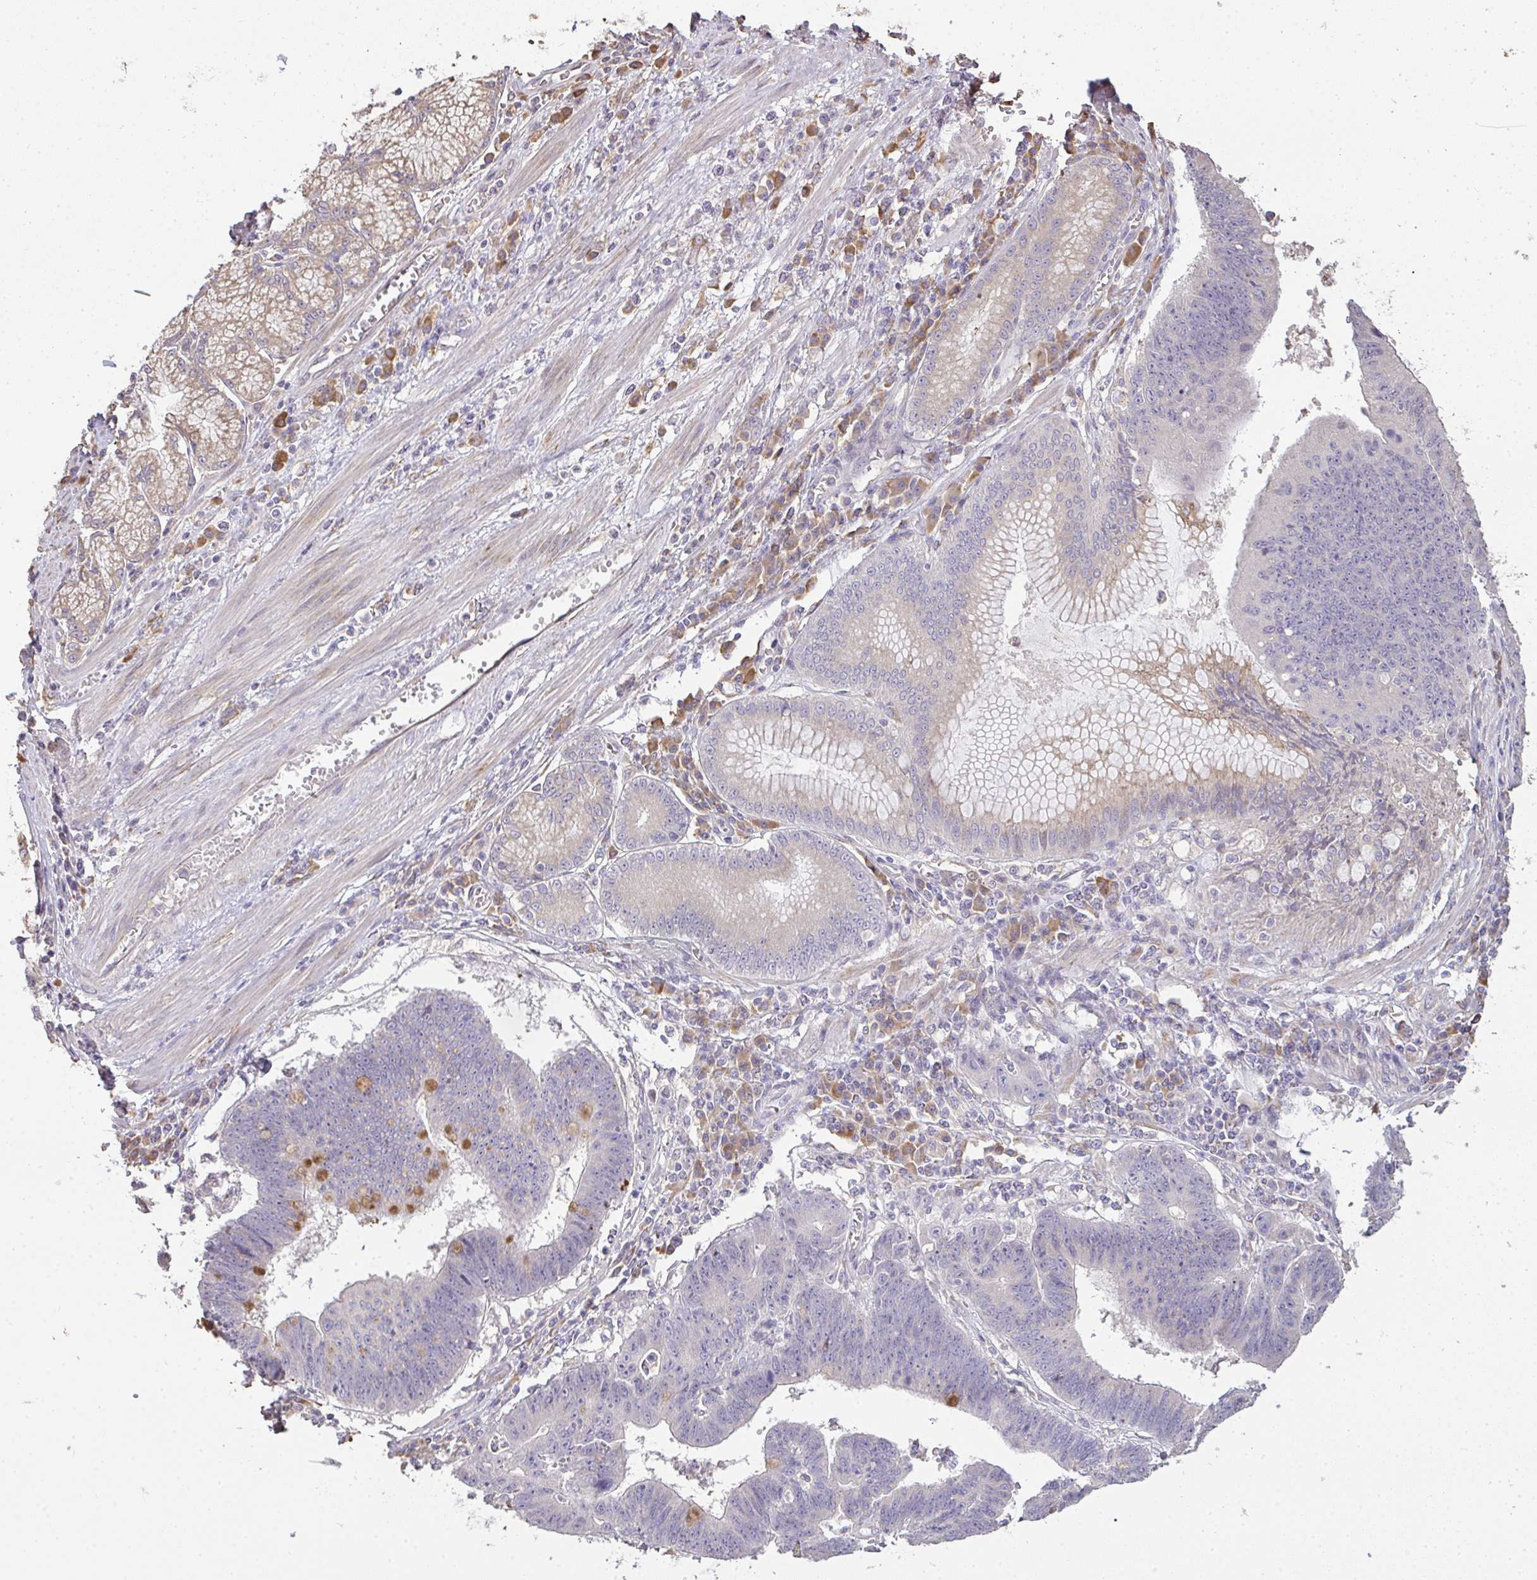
{"staining": {"intensity": "moderate", "quantity": "<25%", "location": "cytoplasmic/membranous"}, "tissue": "stomach cancer", "cell_type": "Tumor cells", "image_type": "cancer", "snomed": [{"axis": "morphology", "description": "Adenocarcinoma, NOS"}, {"axis": "topography", "description": "Stomach"}], "caption": "Protein positivity by immunohistochemistry (IHC) reveals moderate cytoplasmic/membranous staining in about <25% of tumor cells in stomach cancer.", "gene": "BRINP3", "patient": {"sex": "male", "age": 59}}